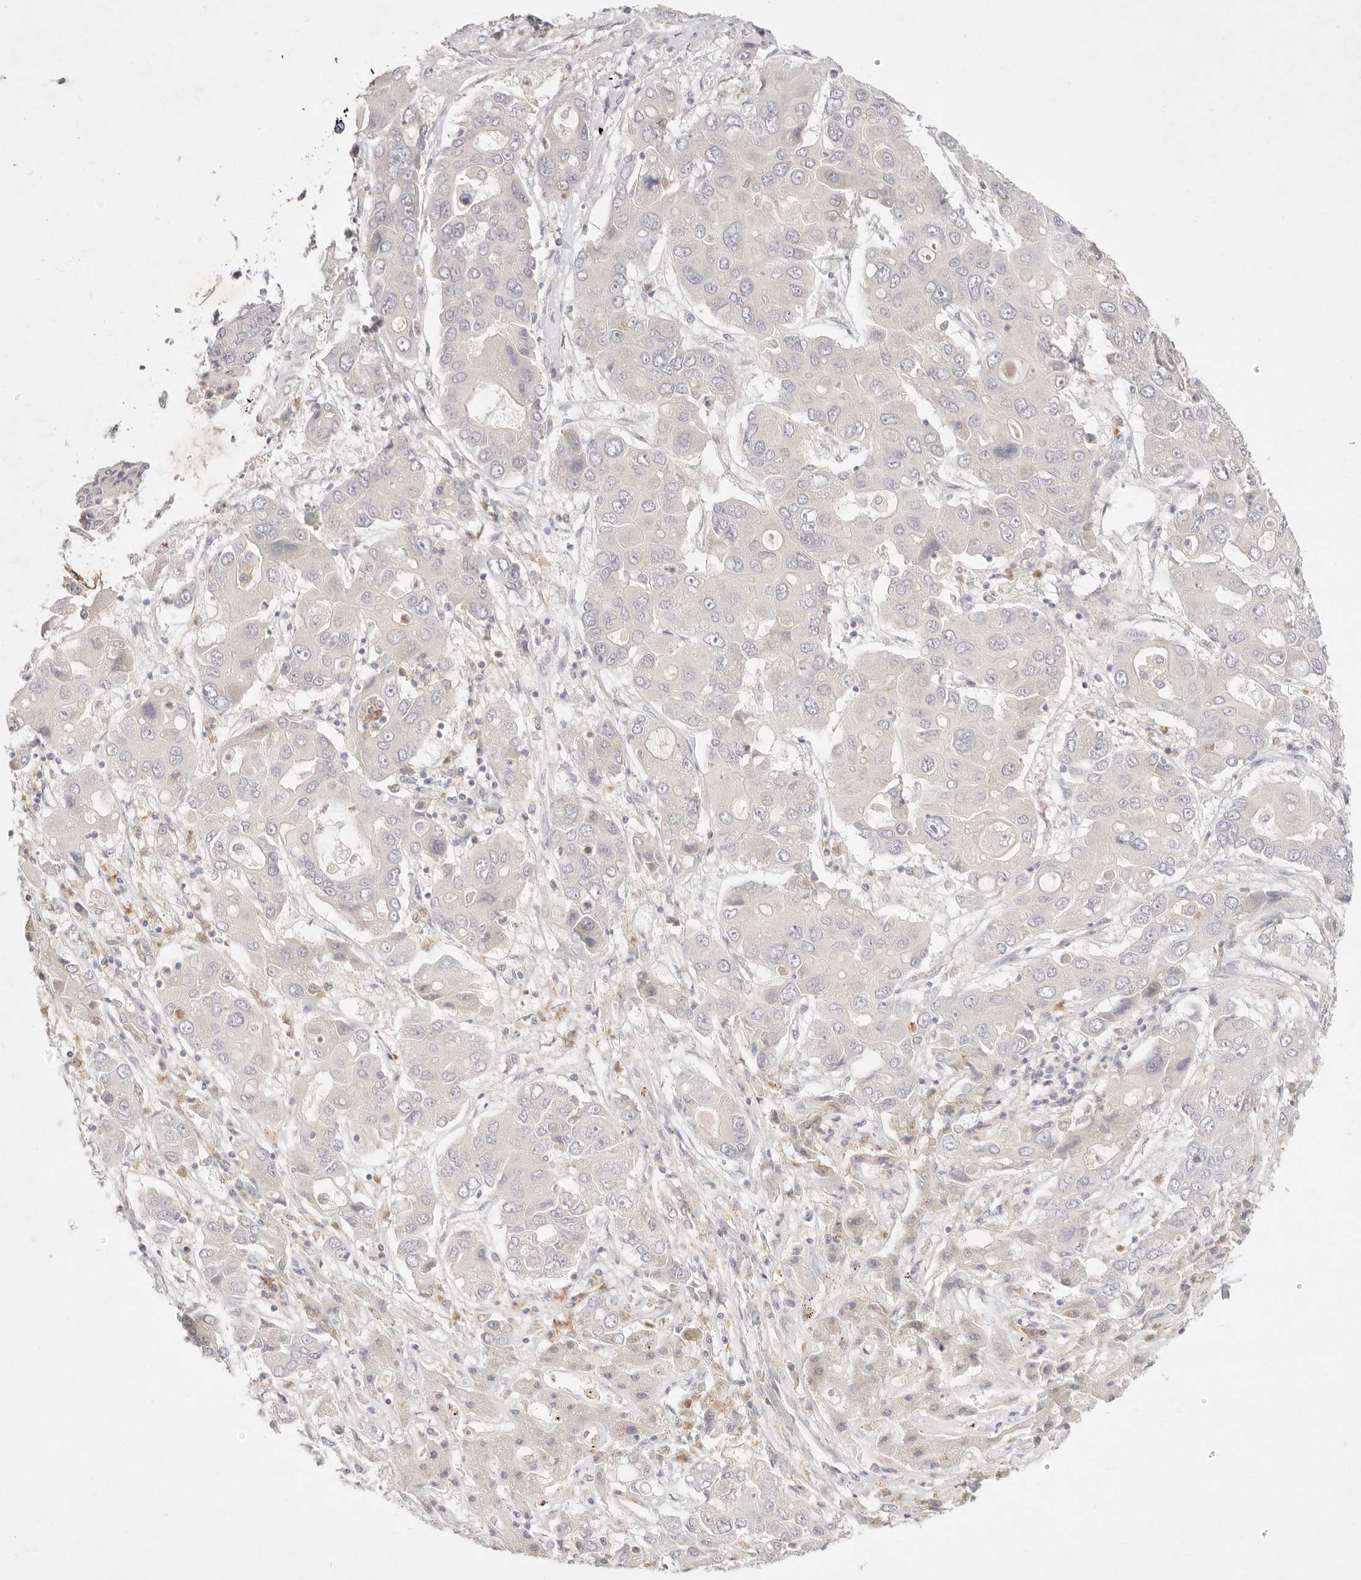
{"staining": {"intensity": "negative", "quantity": "none", "location": "none"}, "tissue": "liver cancer", "cell_type": "Tumor cells", "image_type": "cancer", "snomed": [{"axis": "morphology", "description": "Cholangiocarcinoma"}, {"axis": "topography", "description": "Liver"}], "caption": "DAB (3,3'-diaminobenzidine) immunohistochemical staining of human liver cancer (cholangiocarcinoma) exhibits no significant staining in tumor cells.", "gene": "GPR84", "patient": {"sex": "male", "age": 67}}